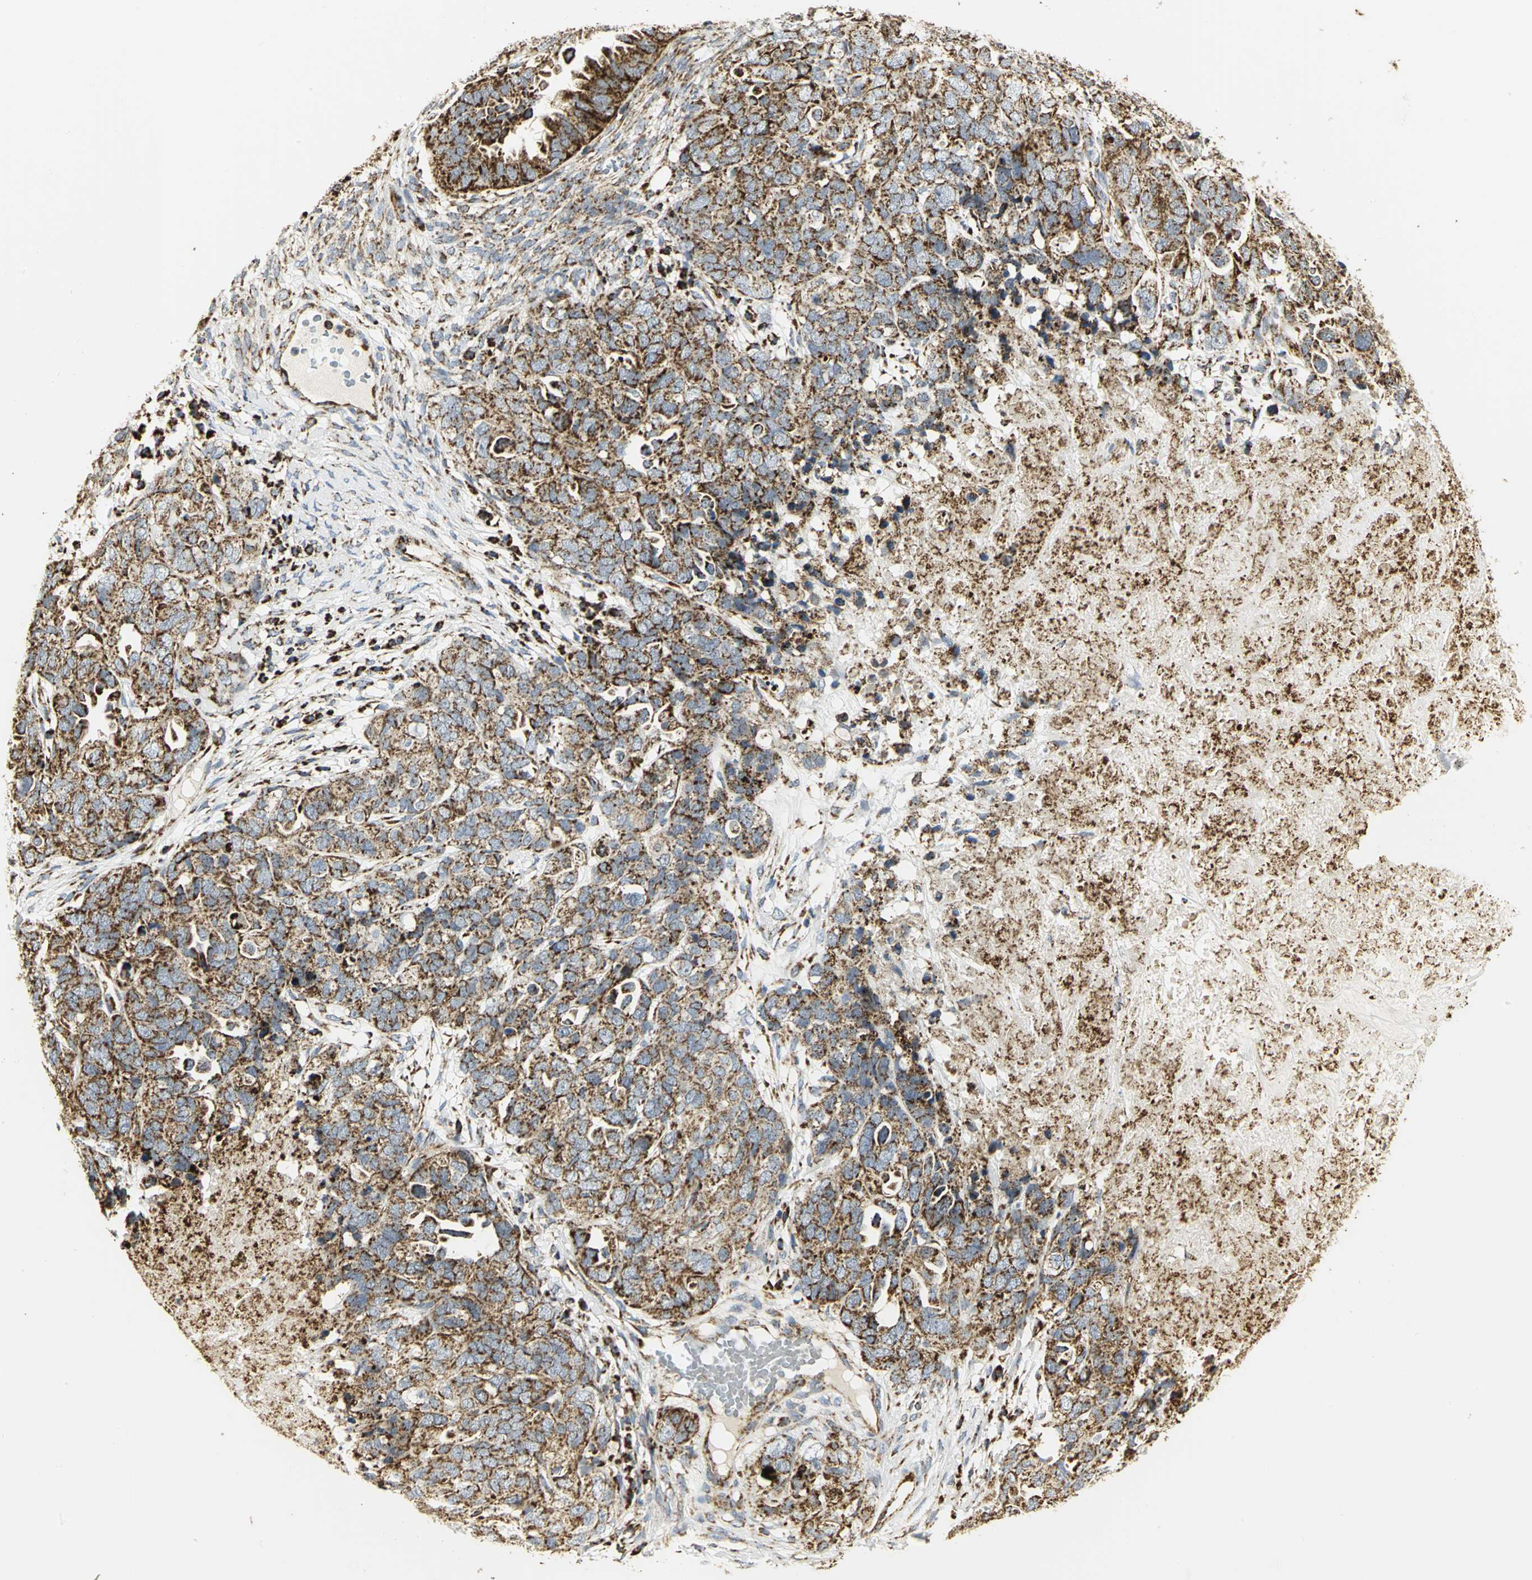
{"staining": {"intensity": "strong", "quantity": ">75%", "location": "cytoplasmic/membranous"}, "tissue": "ovarian cancer", "cell_type": "Tumor cells", "image_type": "cancer", "snomed": [{"axis": "morphology", "description": "Cystadenocarcinoma, serous, NOS"}, {"axis": "topography", "description": "Ovary"}], "caption": "A micrograph of ovarian cancer (serous cystadenocarcinoma) stained for a protein displays strong cytoplasmic/membranous brown staining in tumor cells. (brown staining indicates protein expression, while blue staining denotes nuclei).", "gene": "VDAC1", "patient": {"sex": "female", "age": 82}}